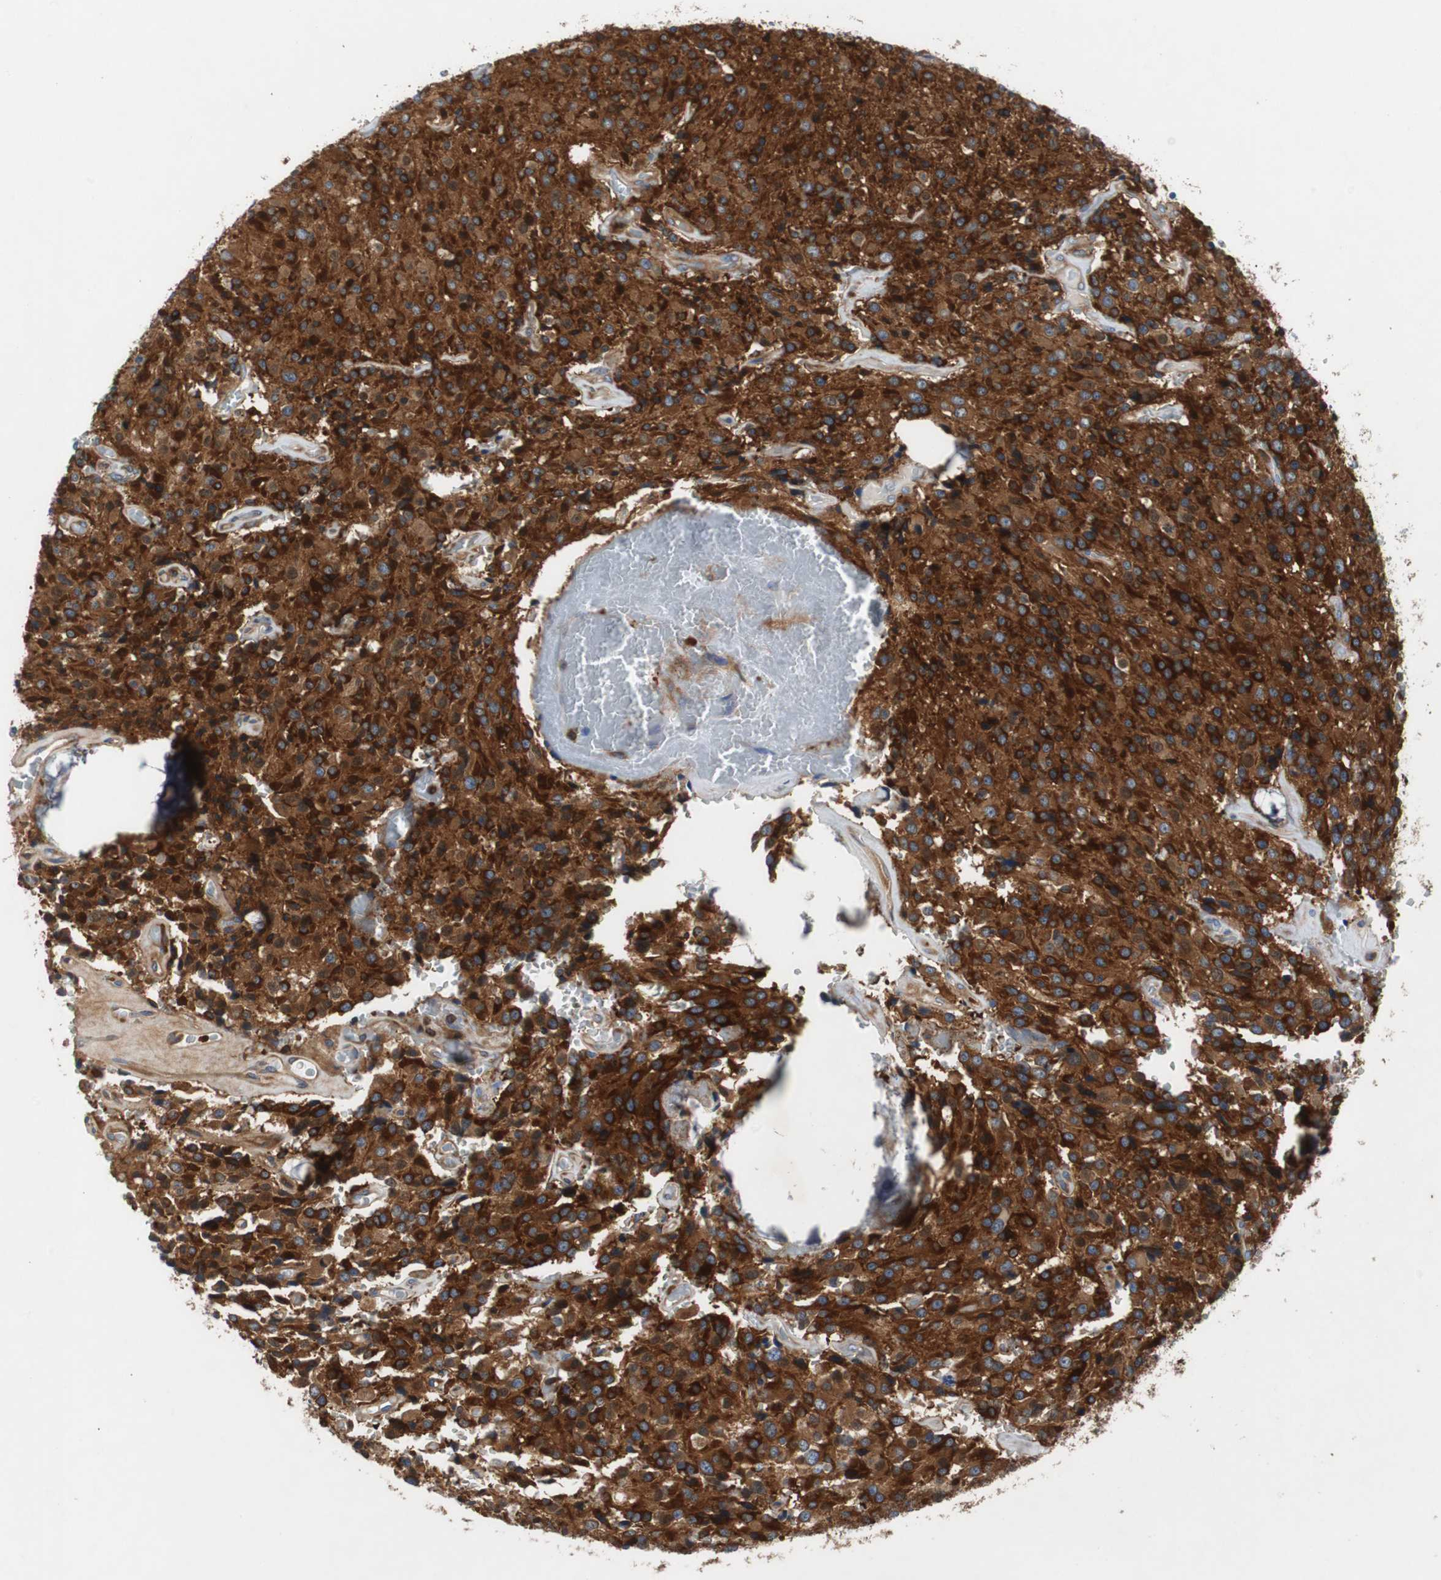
{"staining": {"intensity": "strong", "quantity": ">75%", "location": "cytoplasmic/membranous"}, "tissue": "glioma", "cell_type": "Tumor cells", "image_type": "cancer", "snomed": [{"axis": "morphology", "description": "Glioma, malignant, Low grade"}, {"axis": "topography", "description": "Brain"}], "caption": "A histopathology image of human malignant glioma (low-grade) stained for a protein exhibits strong cytoplasmic/membranous brown staining in tumor cells. (DAB (3,3'-diaminobenzidine) IHC, brown staining for protein, blue staining for nuclei).", "gene": "GYS1", "patient": {"sex": "male", "age": 58}}